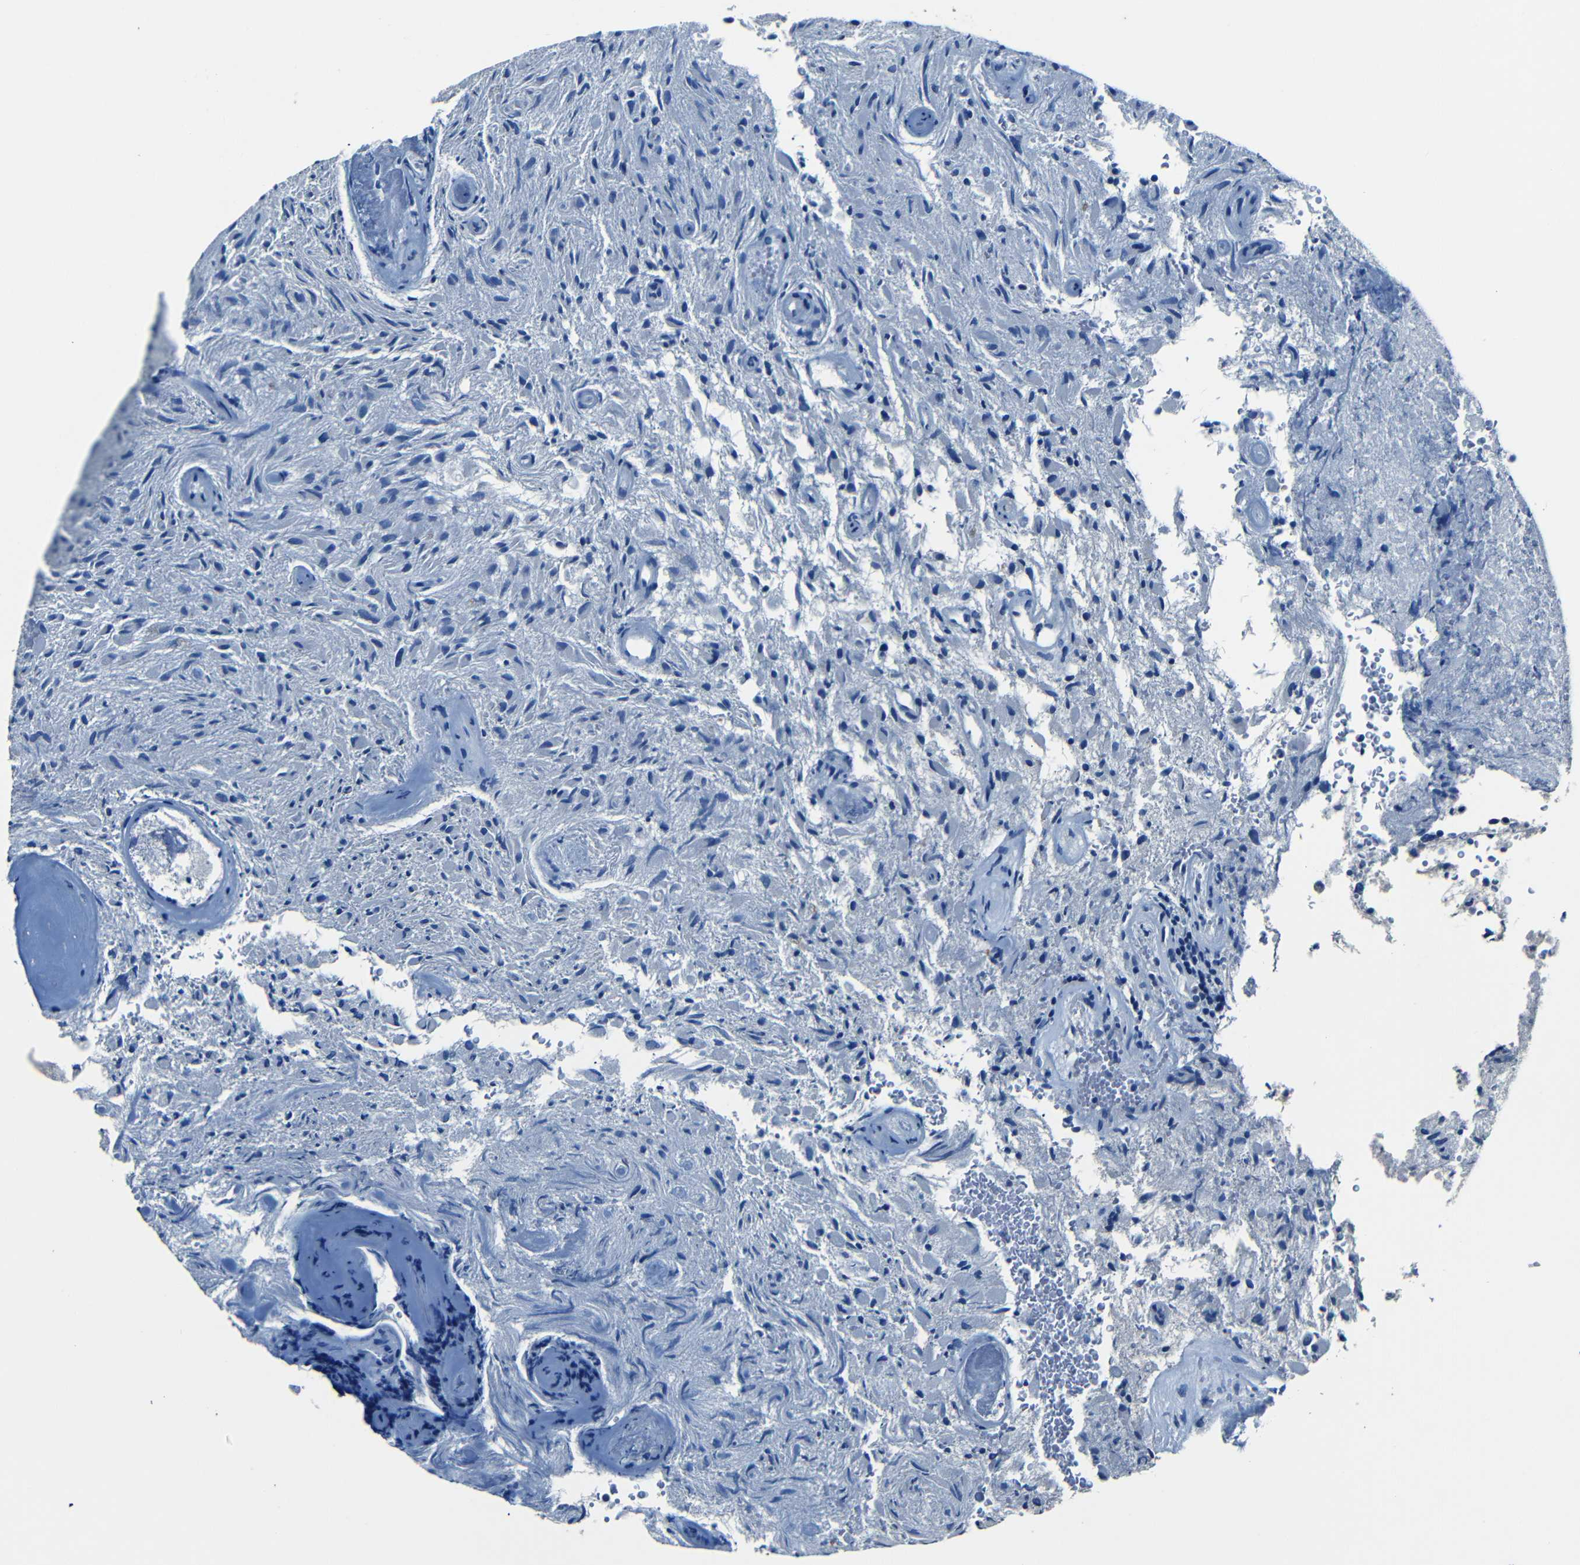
{"staining": {"intensity": "negative", "quantity": "none", "location": "none"}, "tissue": "glioma", "cell_type": "Tumor cells", "image_type": "cancer", "snomed": [{"axis": "morphology", "description": "Glioma, malignant, High grade"}, {"axis": "topography", "description": "Brain"}], "caption": "DAB immunohistochemical staining of high-grade glioma (malignant) displays no significant staining in tumor cells. (Brightfield microscopy of DAB (3,3'-diaminobenzidine) IHC at high magnification).", "gene": "NCMAP", "patient": {"sex": "male", "age": 71}}